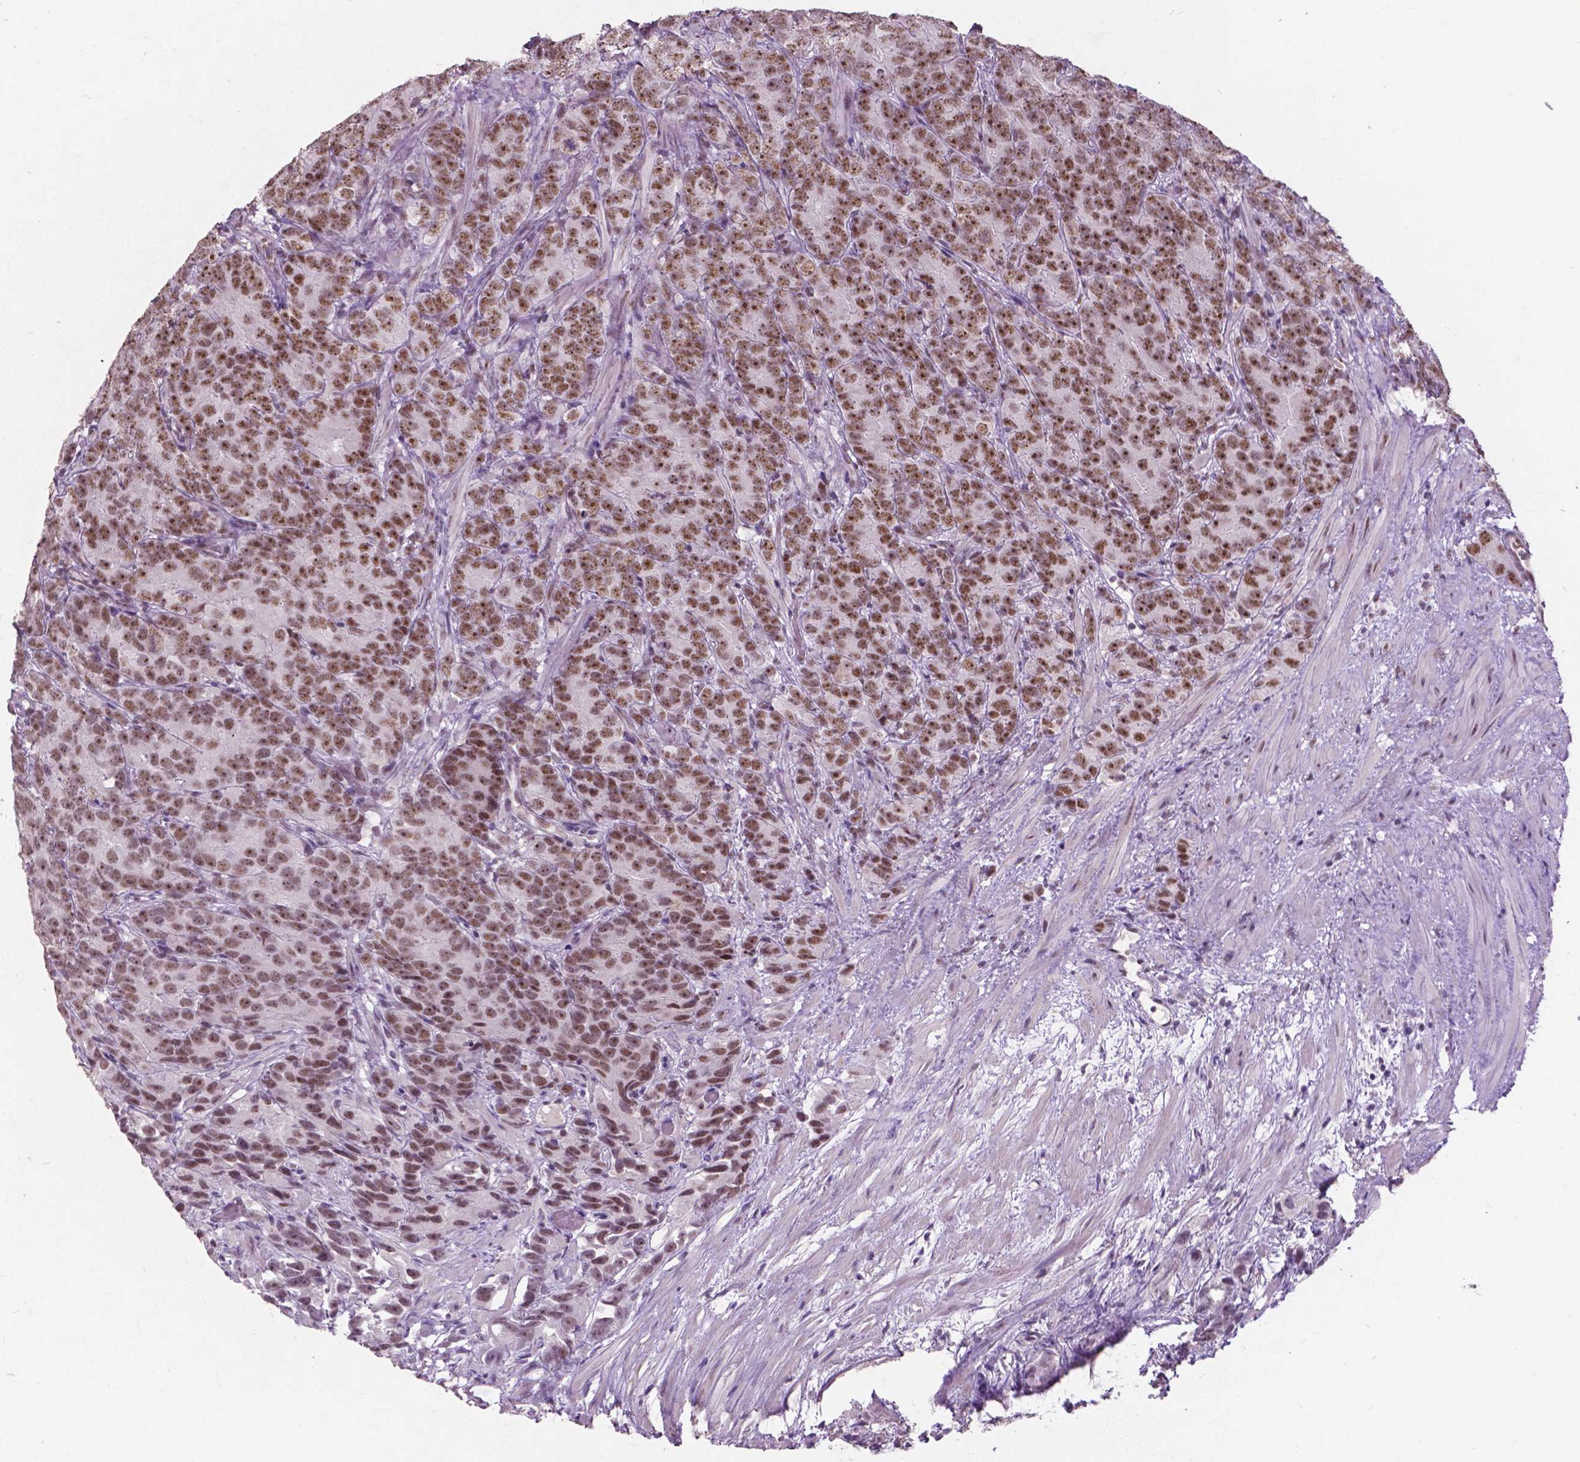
{"staining": {"intensity": "moderate", "quantity": ">75%", "location": "nuclear"}, "tissue": "prostate cancer", "cell_type": "Tumor cells", "image_type": "cancer", "snomed": [{"axis": "morphology", "description": "Adenocarcinoma, High grade"}, {"axis": "topography", "description": "Prostate"}], "caption": "Prostate high-grade adenocarcinoma stained with a protein marker displays moderate staining in tumor cells.", "gene": "COIL", "patient": {"sex": "male", "age": 90}}